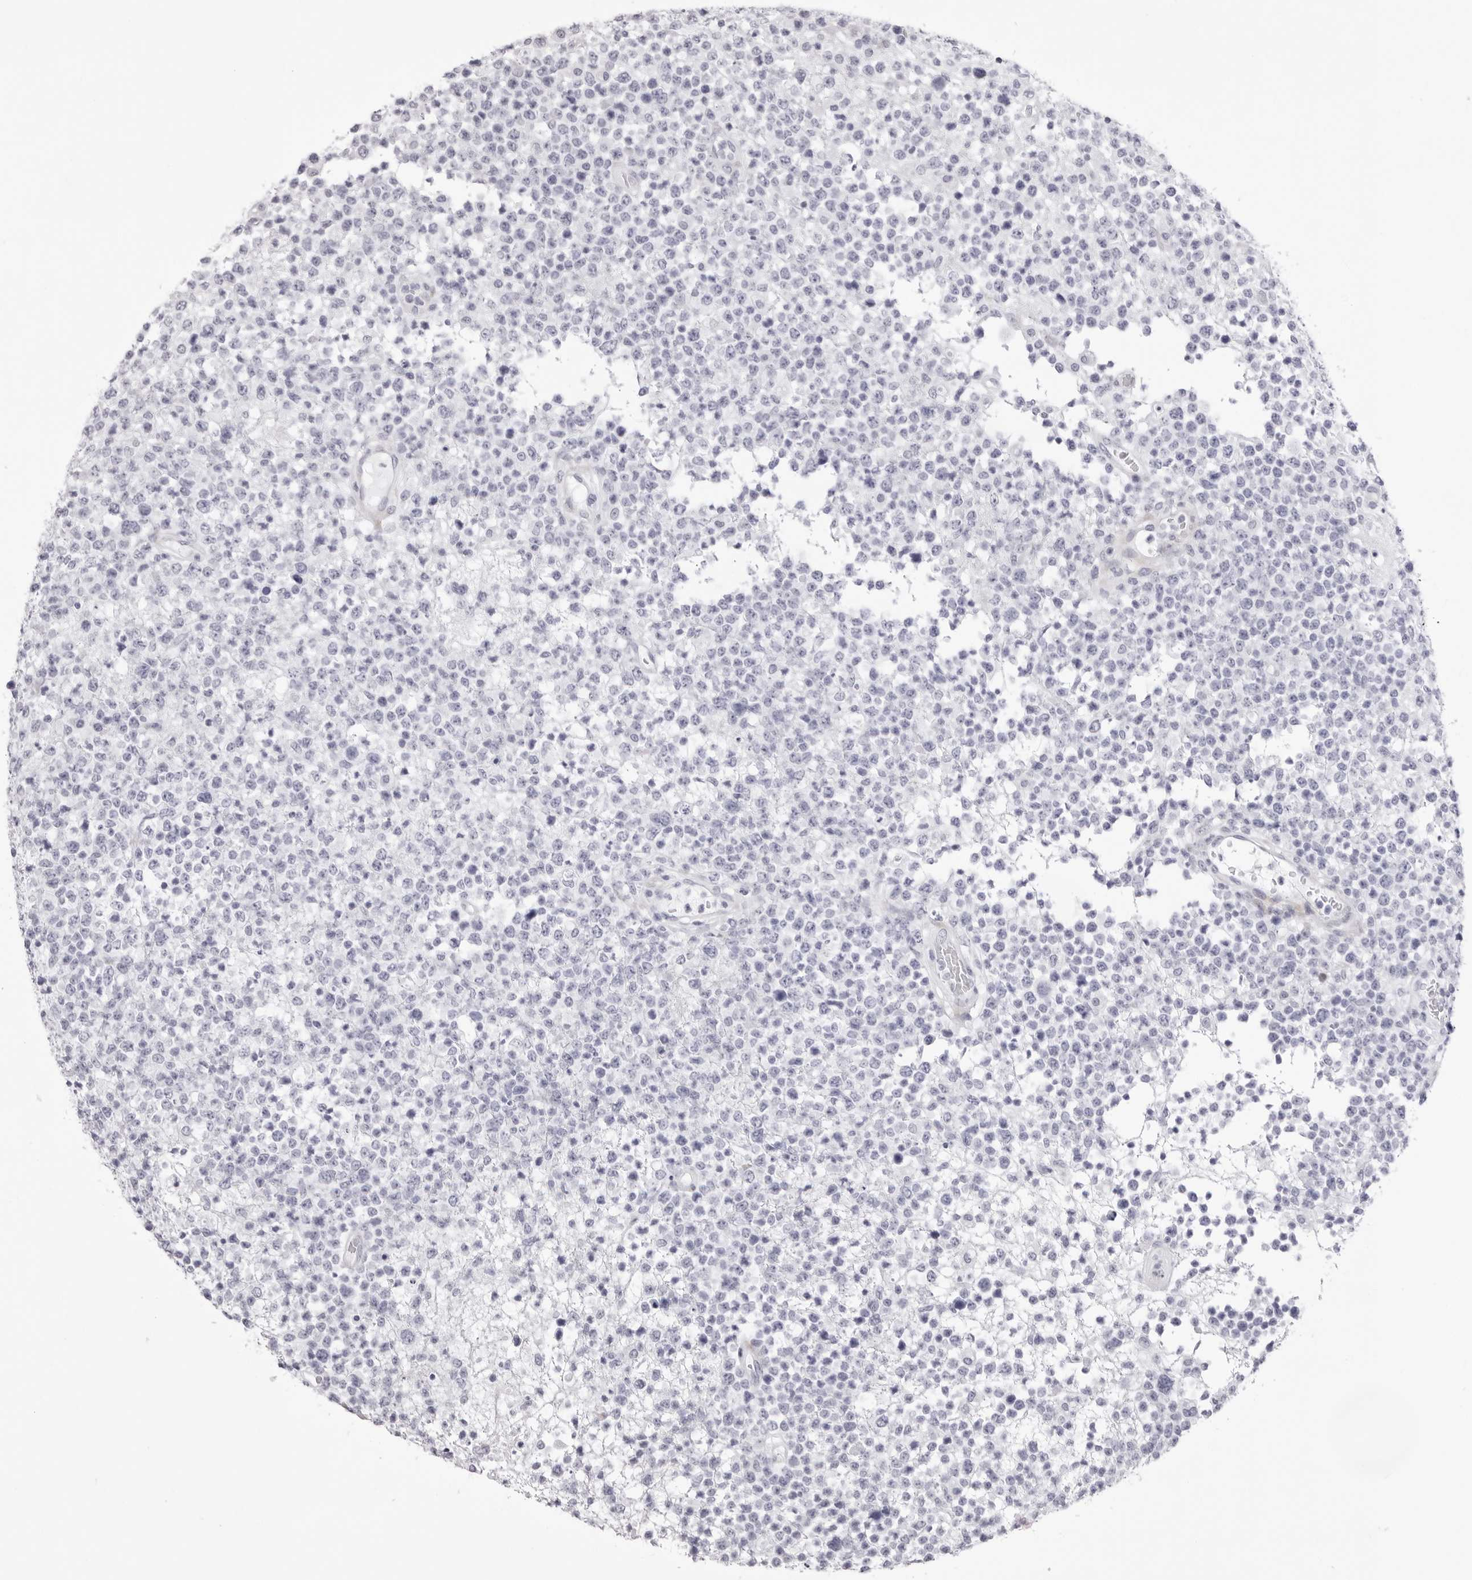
{"staining": {"intensity": "negative", "quantity": "none", "location": "none"}, "tissue": "lymphoma", "cell_type": "Tumor cells", "image_type": "cancer", "snomed": [{"axis": "morphology", "description": "Malignant lymphoma, non-Hodgkin's type, High grade"}, {"axis": "topography", "description": "Colon"}], "caption": "Immunohistochemistry histopathology image of neoplastic tissue: lymphoma stained with DAB (3,3'-diaminobenzidine) reveals no significant protein positivity in tumor cells. Nuclei are stained in blue.", "gene": "SMIM2", "patient": {"sex": "female", "age": 53}}